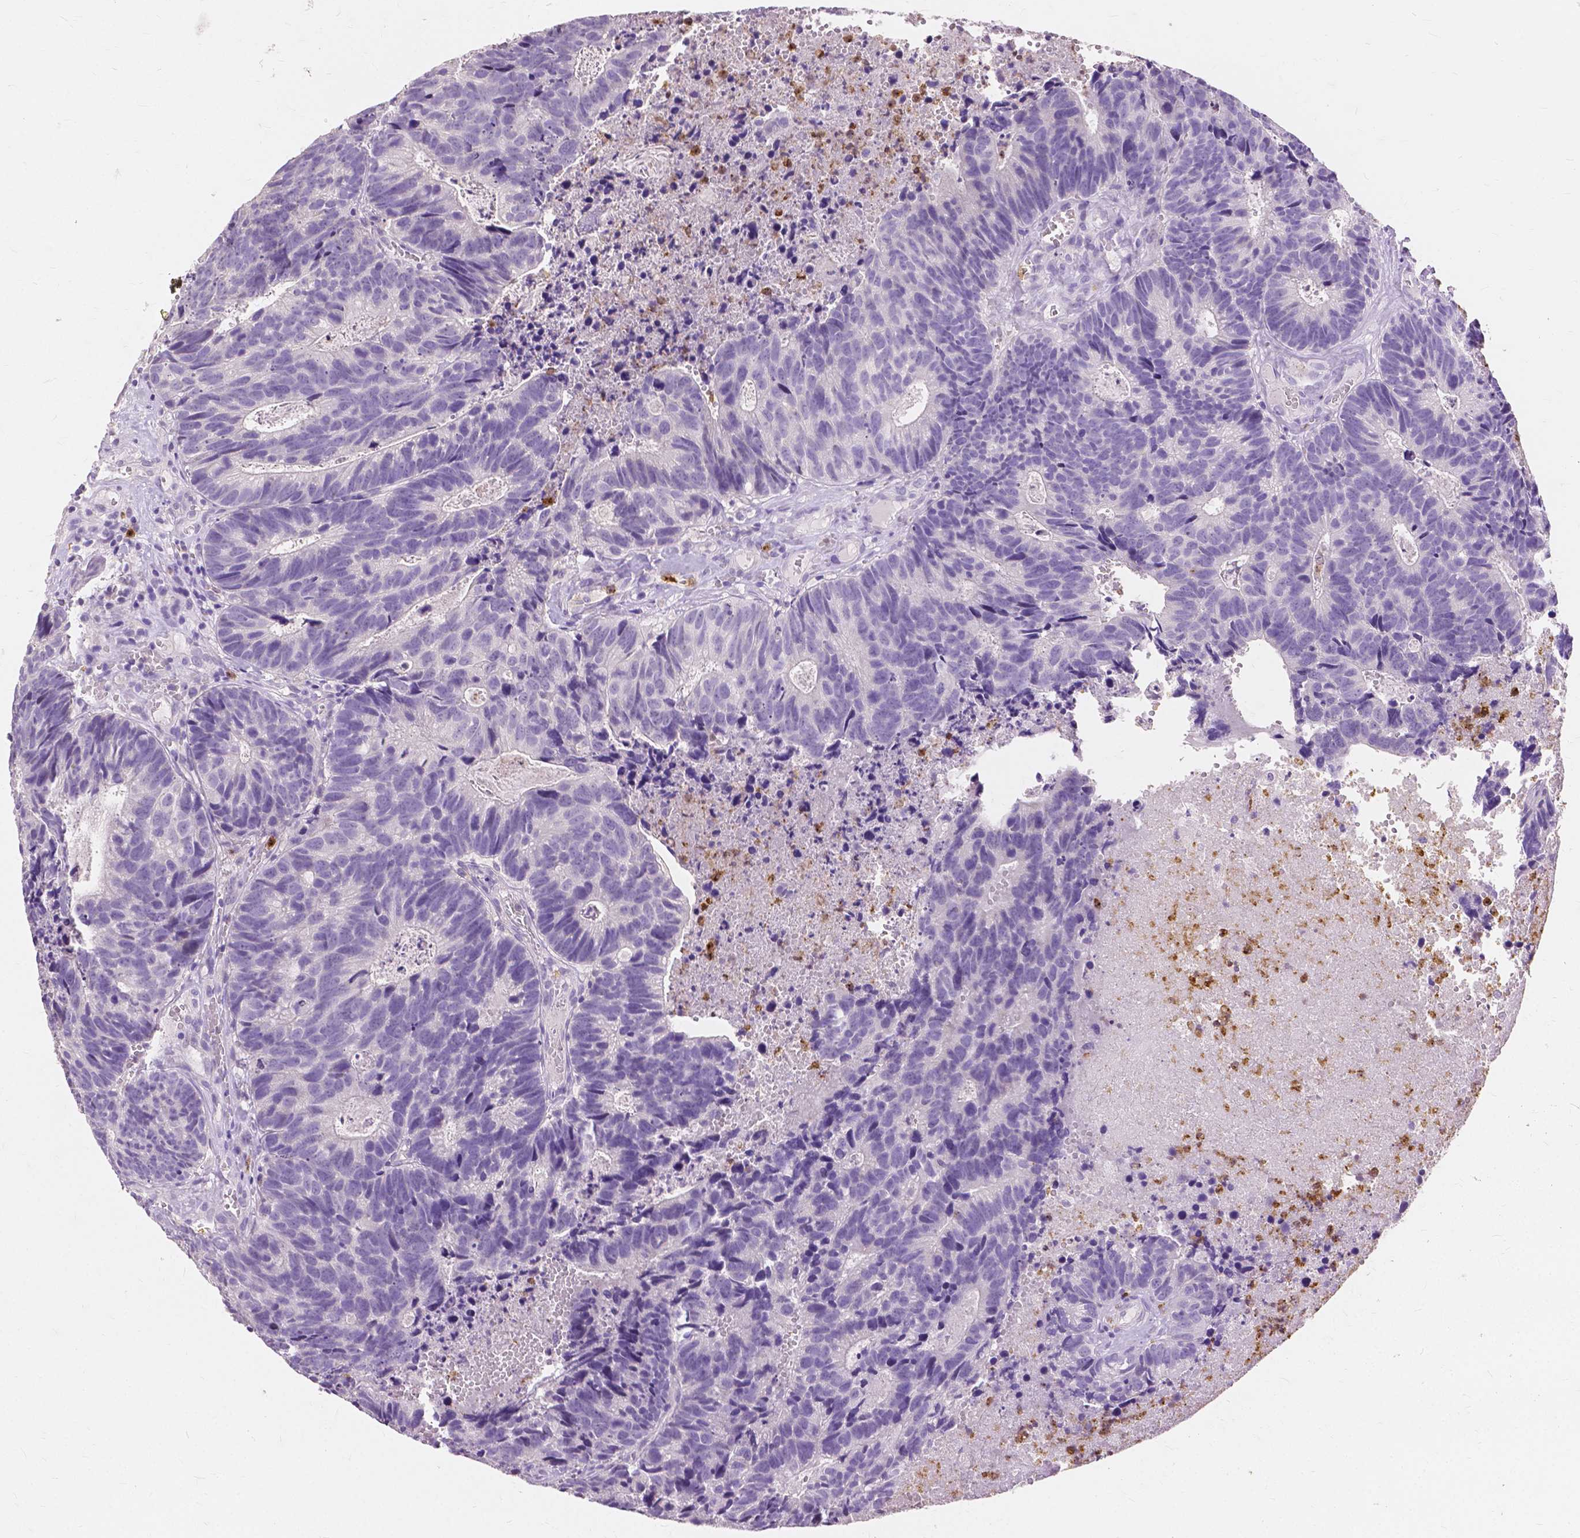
{"staining": {"intensity": "negative", "quantity": "none", "location": "none"}, "tissue": "head and neck cancer", "cell_type": "Tumor cells", "image_type": "cancer", "snomed": [{"axis": "morphology", "description": "Adenocarcinoma, NOS"}, {"axis": "topography", "description": "Head-Neck"}], "caption": "An image of human head and neck adenocarcinoma is negative for staining in tumor cells.", "gene": "CXCR2", "patient": {"sex": "male", "age": 62}}